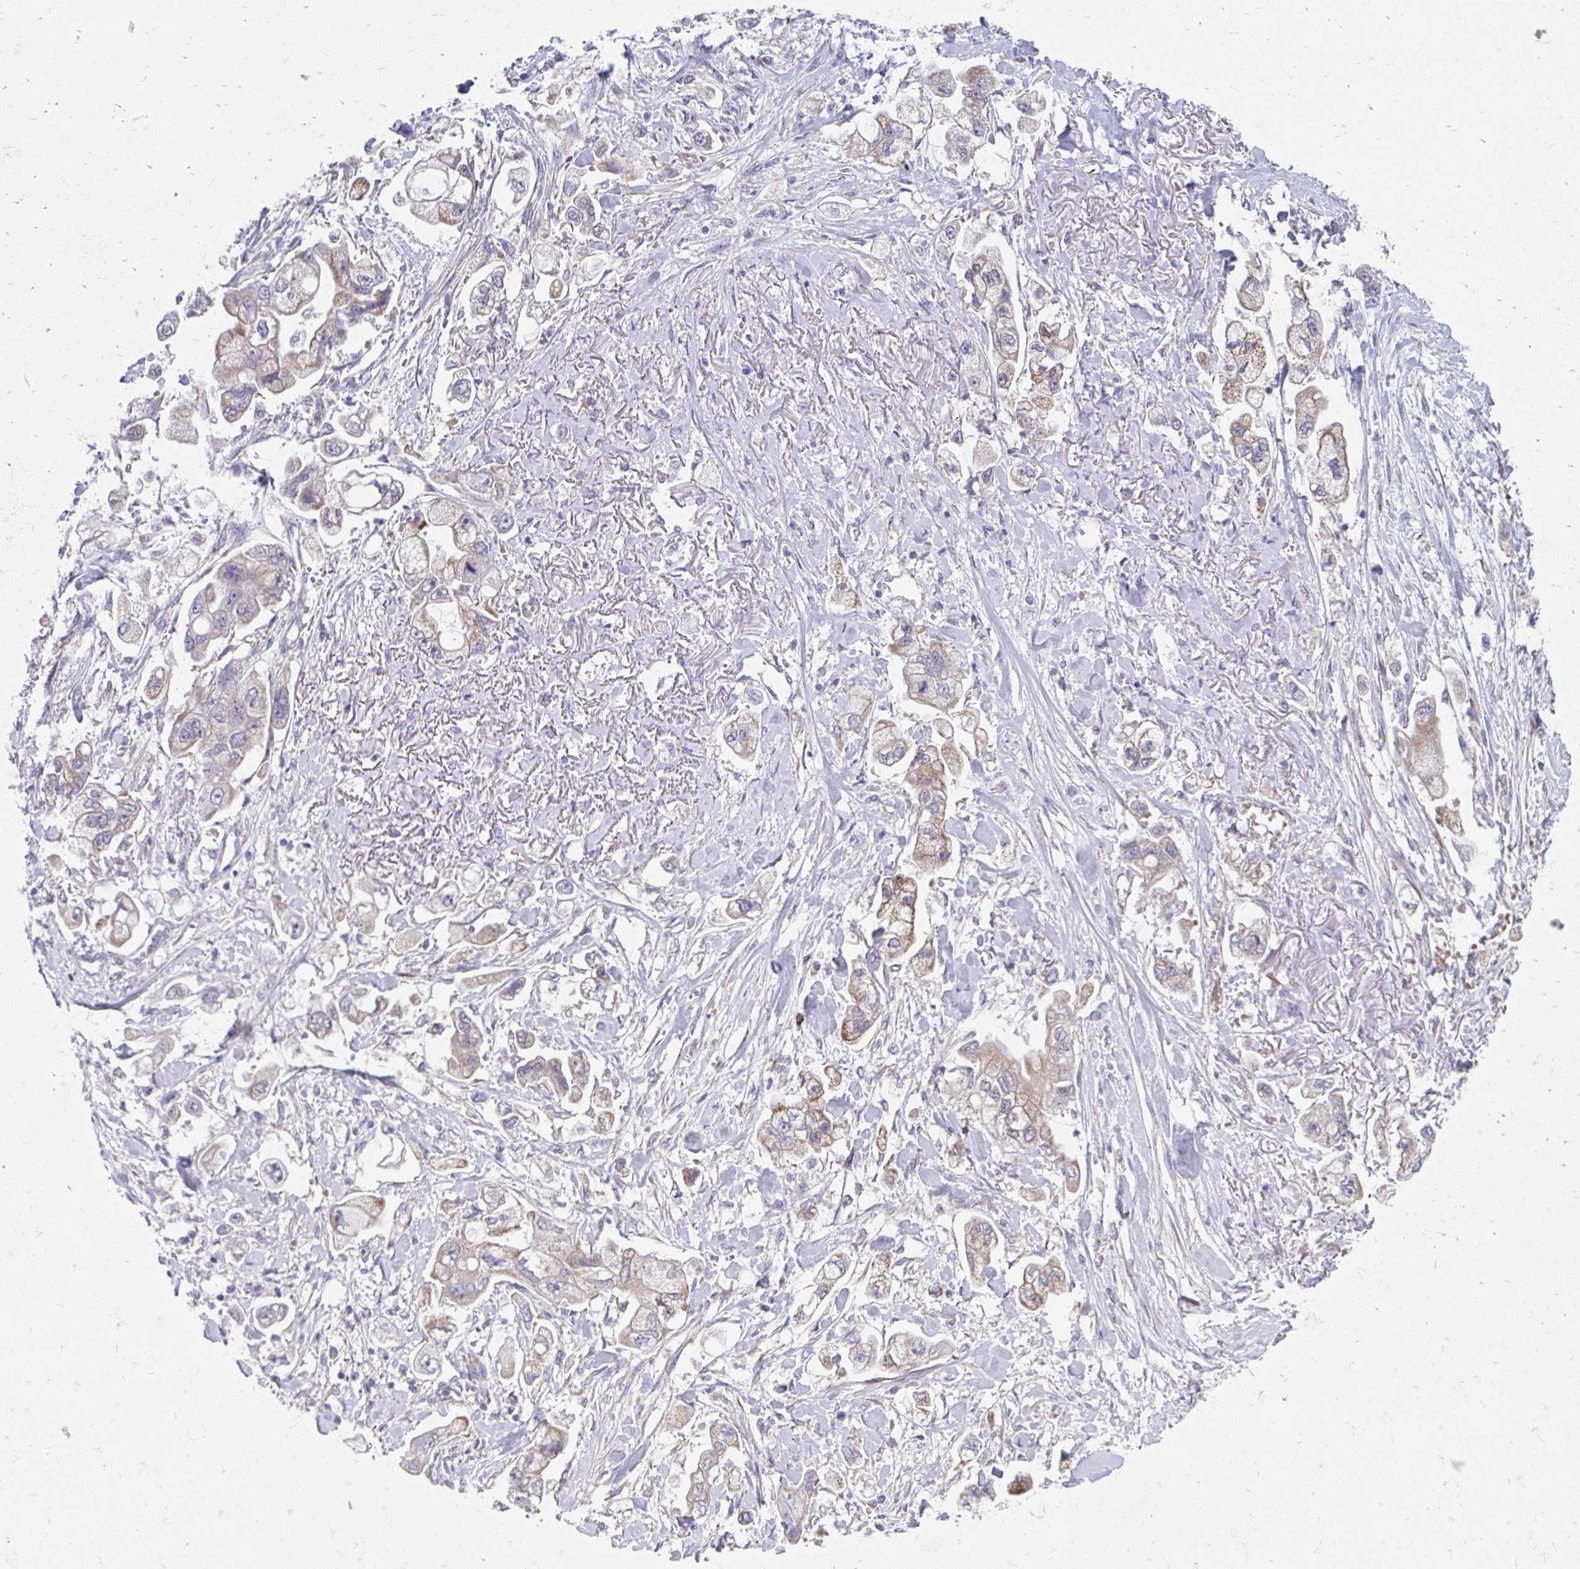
{"staining": {"intensity": "moderate", "quantity": "25%-75%", "location": "cytoplasmic/membranous"}, "tissue": "stomach cancer", "cell_type": "Tumor cells", "image_type": "cancer", "snomed": [{"axis": "morphology", "description": "Adenocarcinoma, NOS"}, {"axis": "topography", "description": "Stomach"}], "caption": "Human stomach adenocarcinoma stained with a protein marker shows moderate staining in tumor cells.", "gene": "PABIR3", "patient": {"sex": "male", "age": 62}}